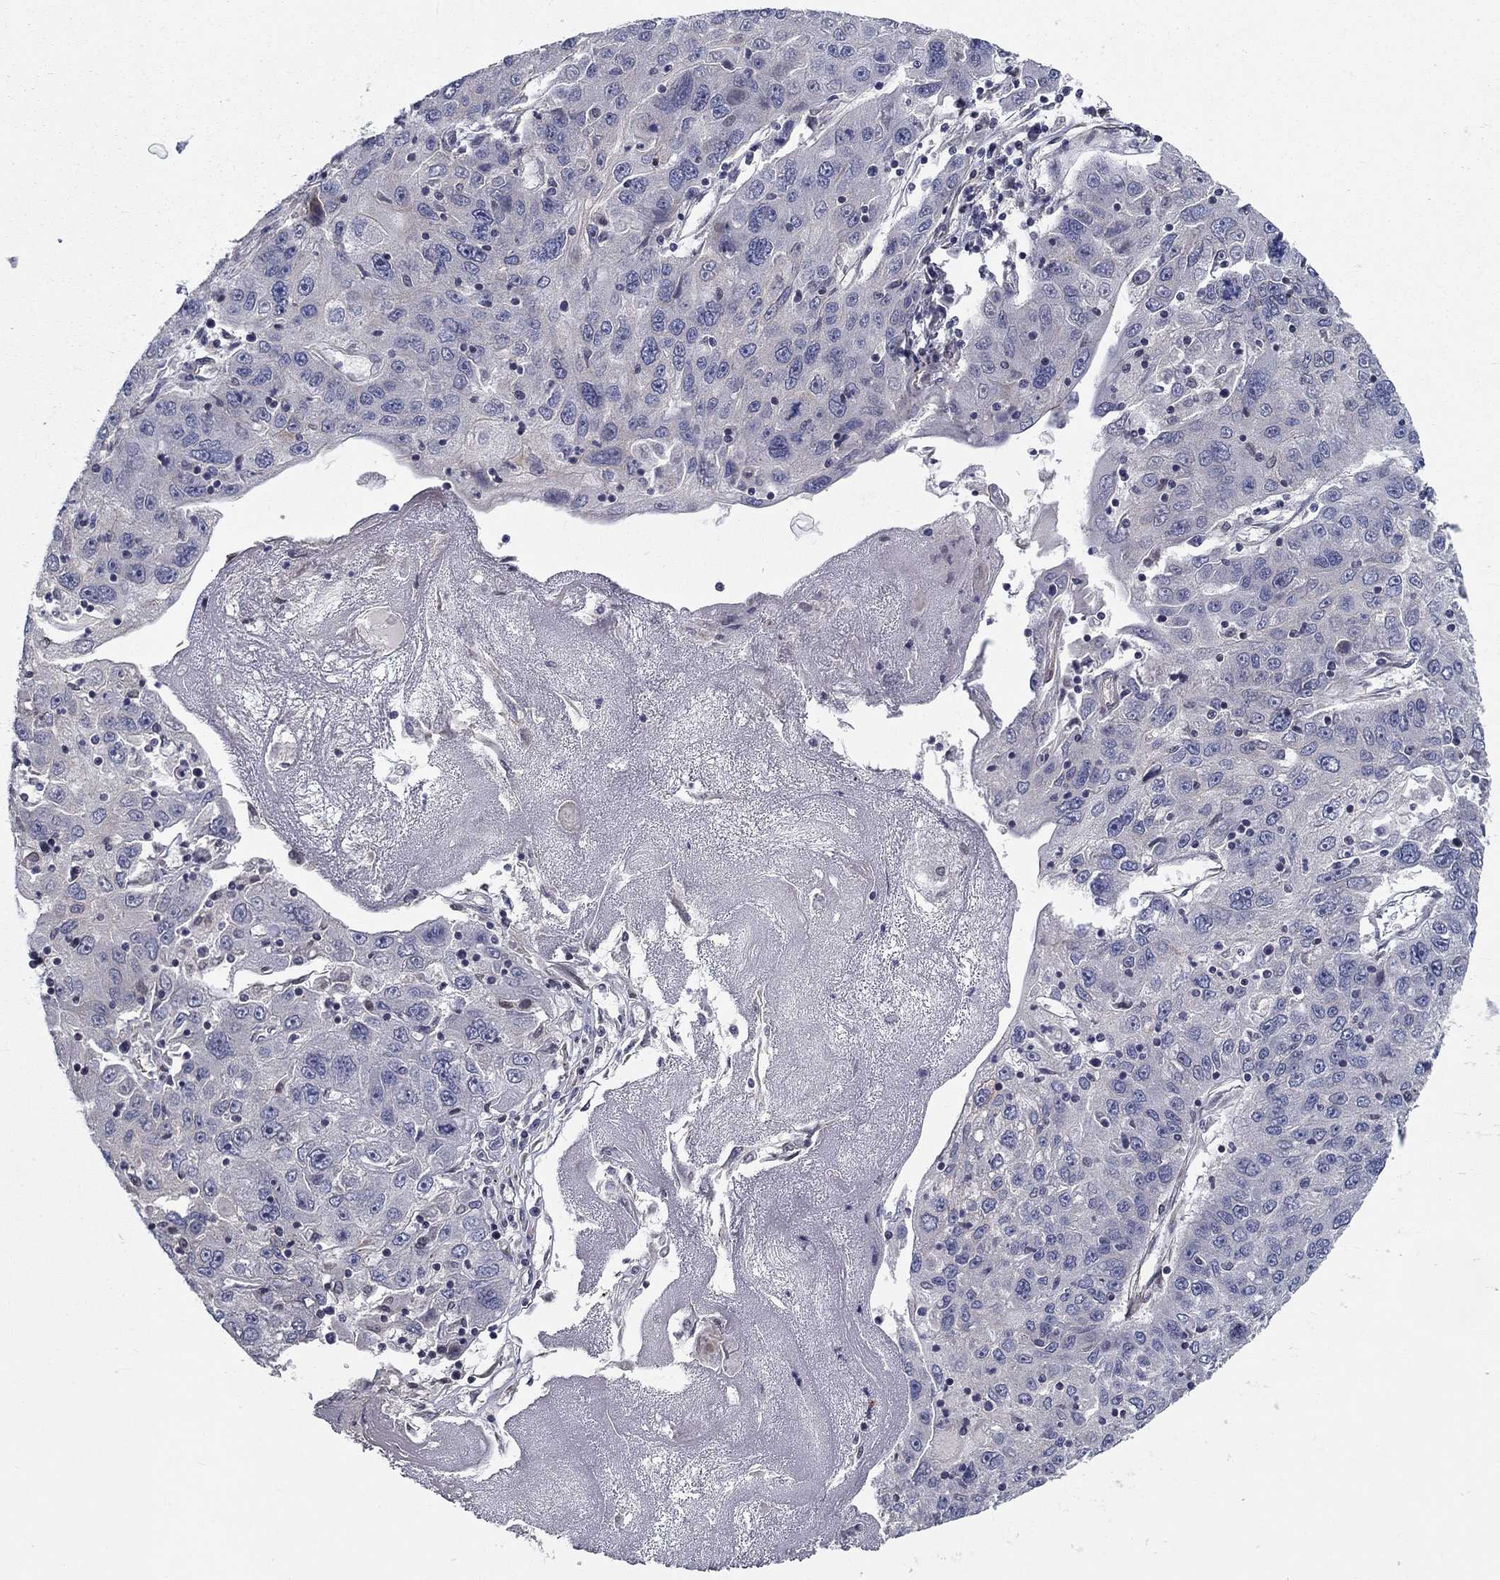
{"staining": {"intensity": "negative", "quantity": "none", "location": "none"}, "tissue": "stomach cancer", "cell_type": "Tumor cells", "image_type": "cancer", "snomed": [{"axis": "morphology", "description": "Adenocarcinoma, NOS"}, {"axis": "topography", "description": "Stomach"}], "caption": "A high-resolution micrograph shows IHC staining of adenocarcinoma (stomach), which displays no significant staining in tumor cells. Brightfield microscopy of IHC stained with DAB (3,3'-diaminobenzidine) (brown) and hematoxylin (blue), captured at high magnification.", "gene": "SYNC", "patient": {"sex": "male", "age": 56}}